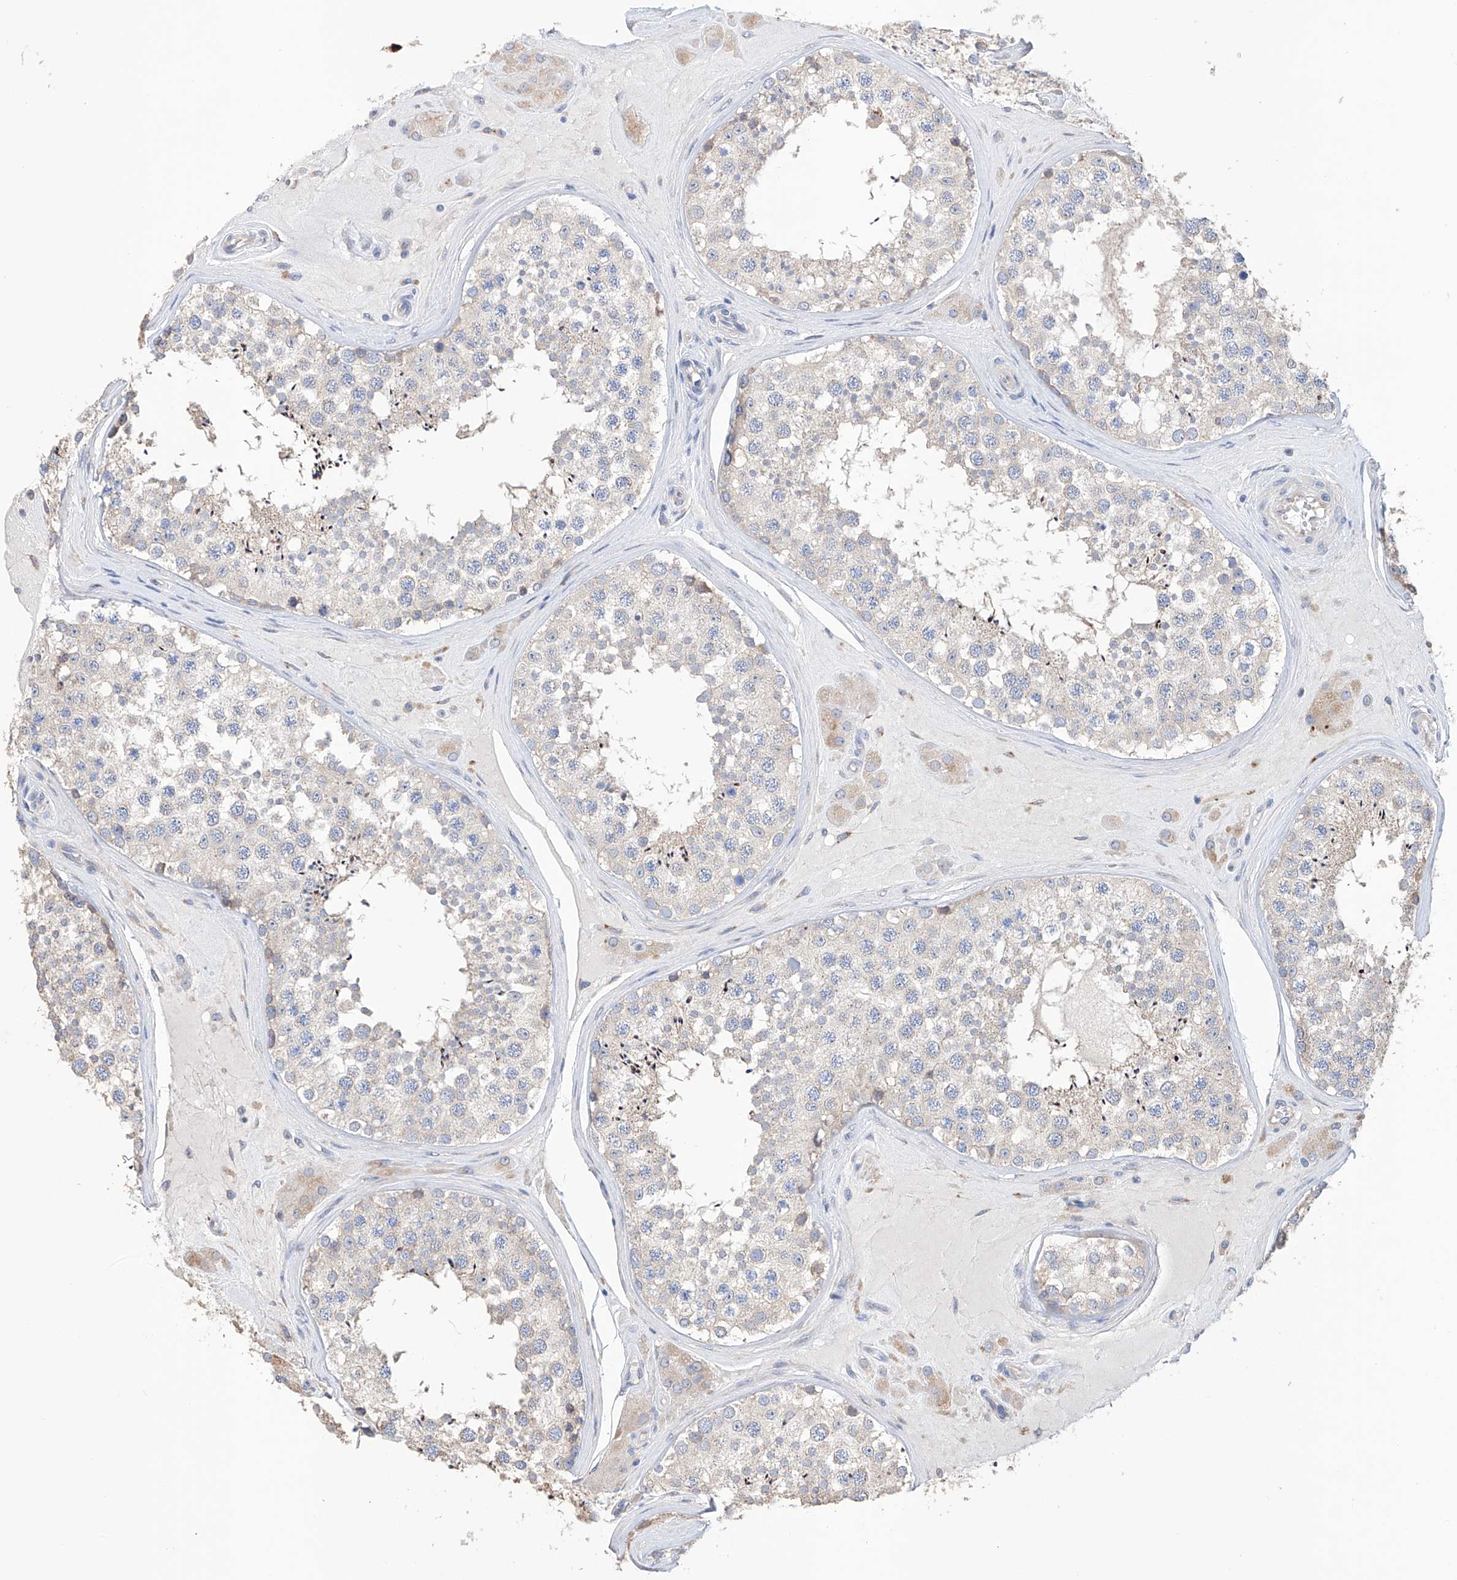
{"staining": {"intensity": "moderate", "quantity": "<25%", "location": "cytoplasmic/membranous"}, "tissue": "testis", "cell_type": "Cells in seminiferous ducts", "image_type": "normal", "snomed": [{"axis": "morphology", "description": "Normal tissue, NOS"}, {"axis": "topography", "description": "Testis"}], "caption": "Protein expression analysis of benign testis shows moderate cytoplasmic/membranous expression in approximately <25% of cells in seminiferous ducts.", "gene": "AFG1L", "patient": {"sex": "male", "age": 46}}